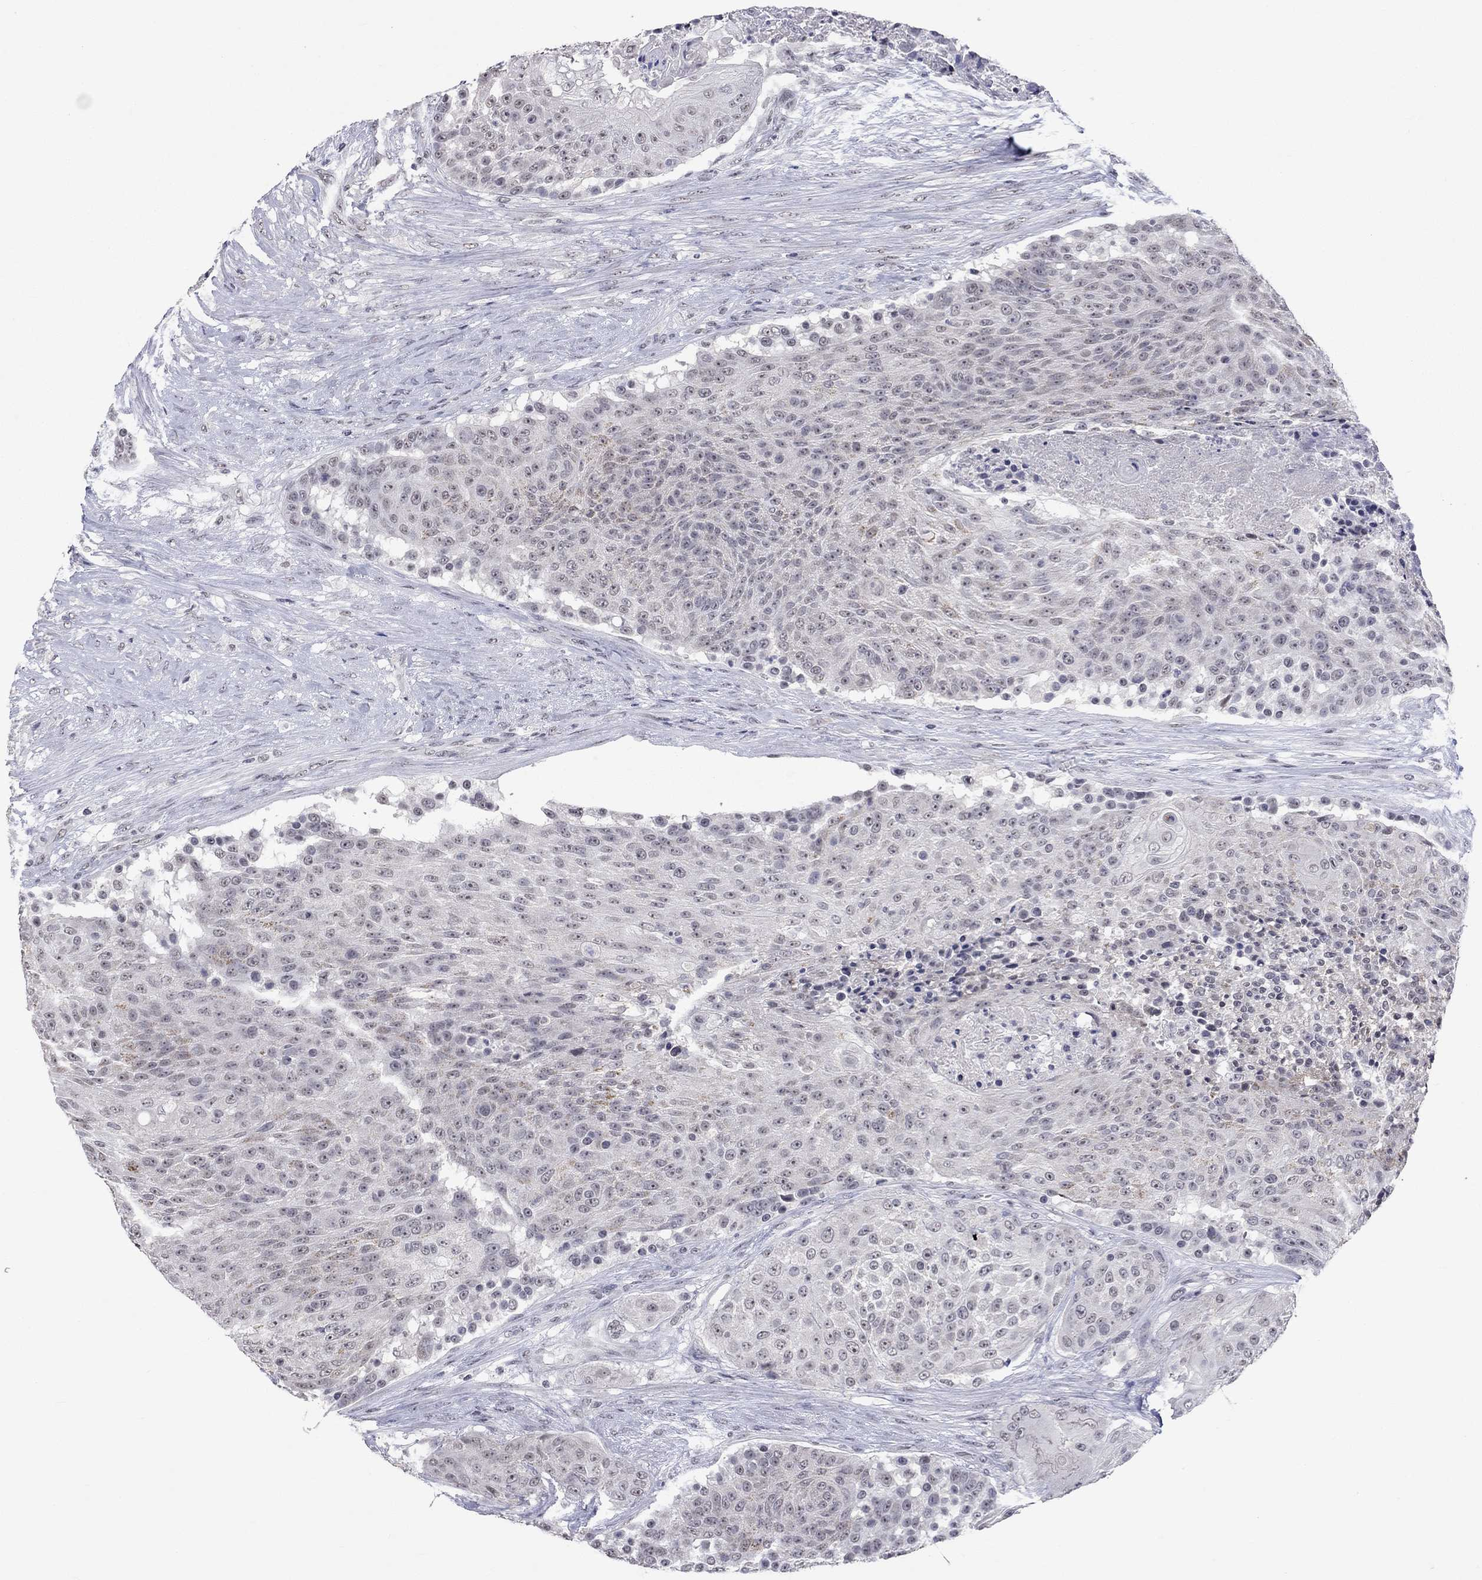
{"staining": {"intensity": "weak", "quantity": "<25%", "location": "cytoplasmic/membranous"}, "tissue": "urothelial cancer", "cell_type": "Tumor cells", "image_type": "cancer", "snomed": [{"axis": "morphology", "description": "Urothelial carcinoma, High grade"}, {"axis": "topography", "description": "Urinary bladder"}], "caption": "This is a photomicrograph of IHC staining of high-grade urothelial carcinoma, which shows no positivity in tumor cells.", "gene": "TMEM143", "patient": {"sex": "female", "age": 63}}